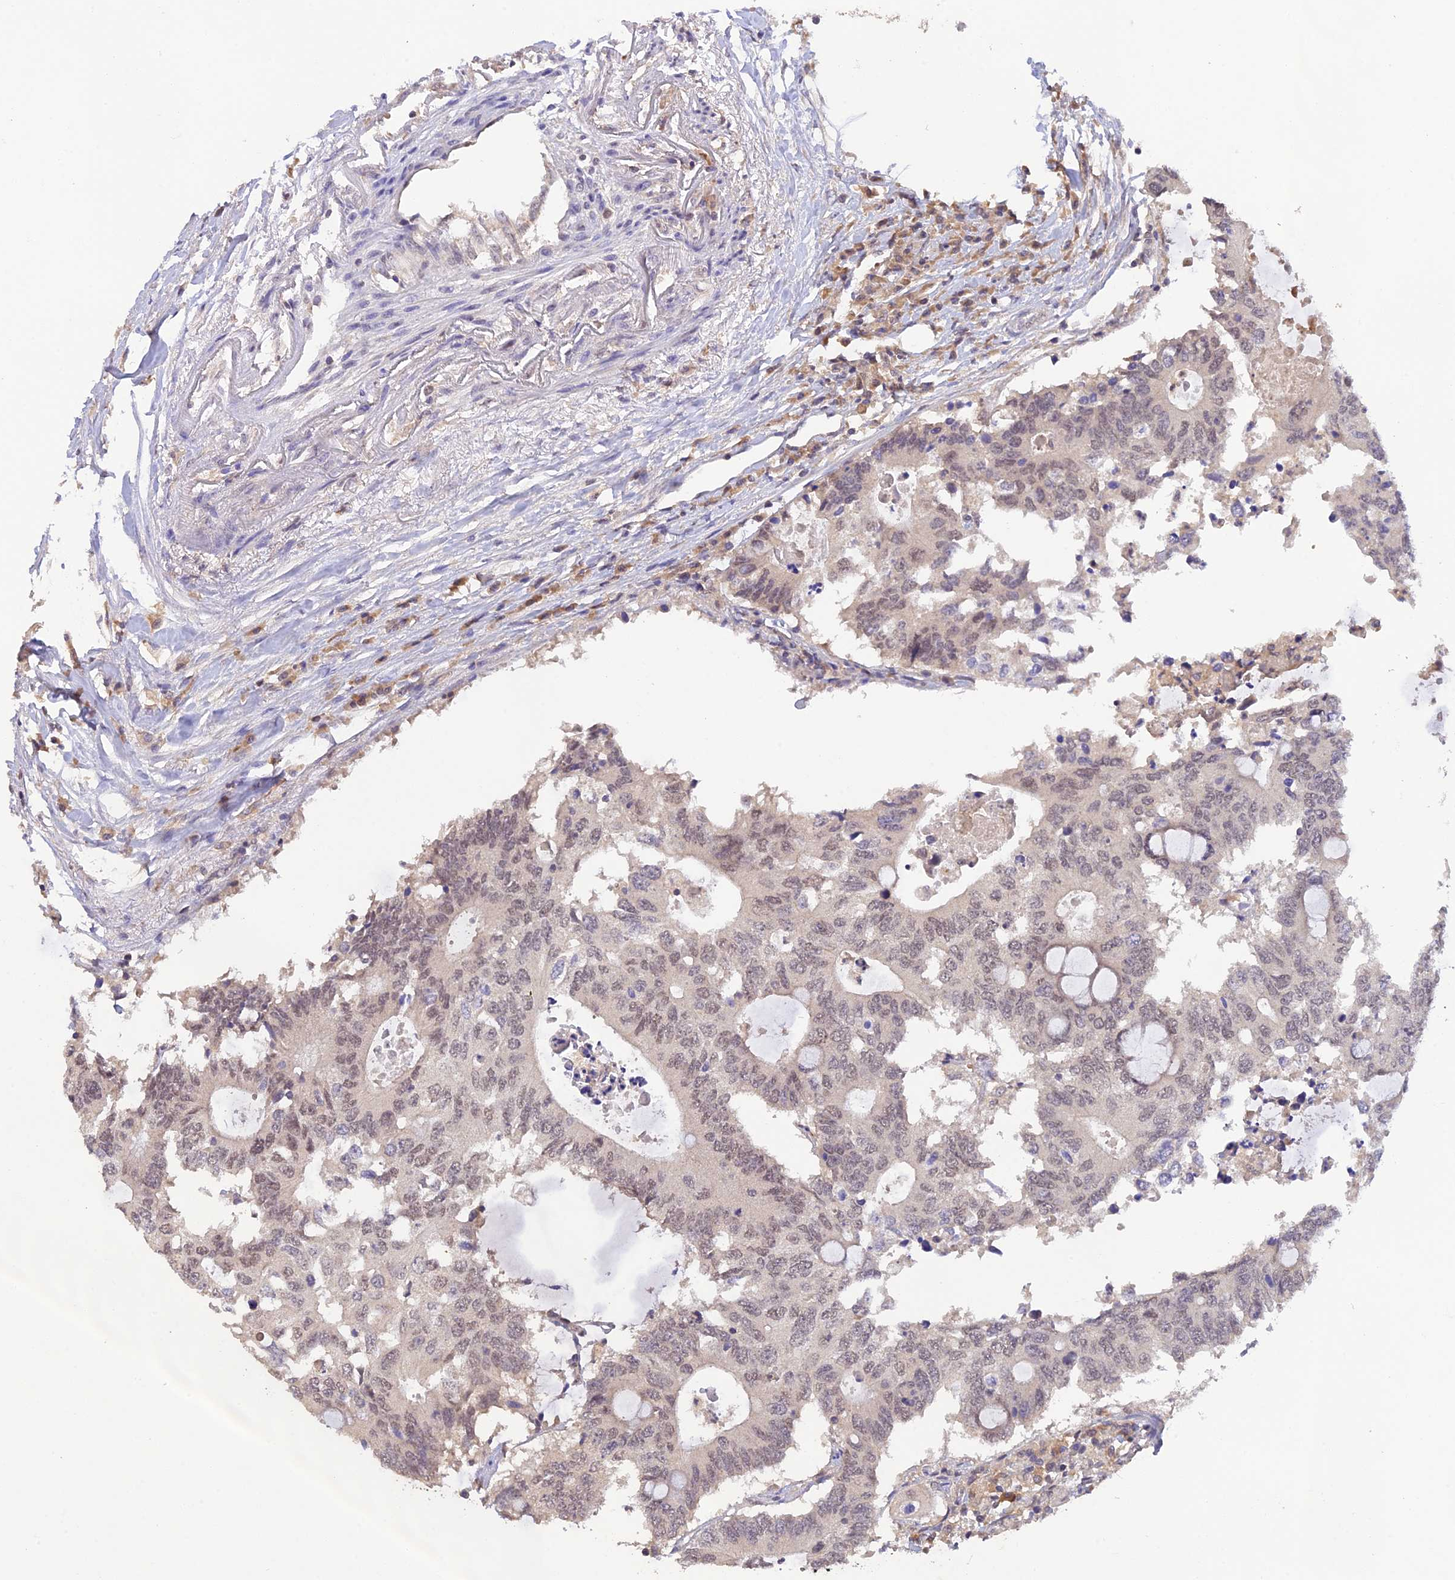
{"staining": {"intensity": "weak", "quantity": "<25%", "location": "nuclear"}, "tissue": "colorectal cancer", "cell_type": "Tumor cells", "image_type": "cancer", "snomed": [{"axis": "morphology", "description": "Adenocarcinoma, NOS"}, {"axis": "topography", "description": "Colon"}], "caption": "IHC of colorectal adenocarcinoma exhibits no expression in tumor cells. The staining was performed using DAB to visualize the protein expression in brown, while the nuclei were stained in blue with hematoxylin (Magnification: 20x).", "gene": "ZNF436", "patient": {"sex": "male", "age": 71}}